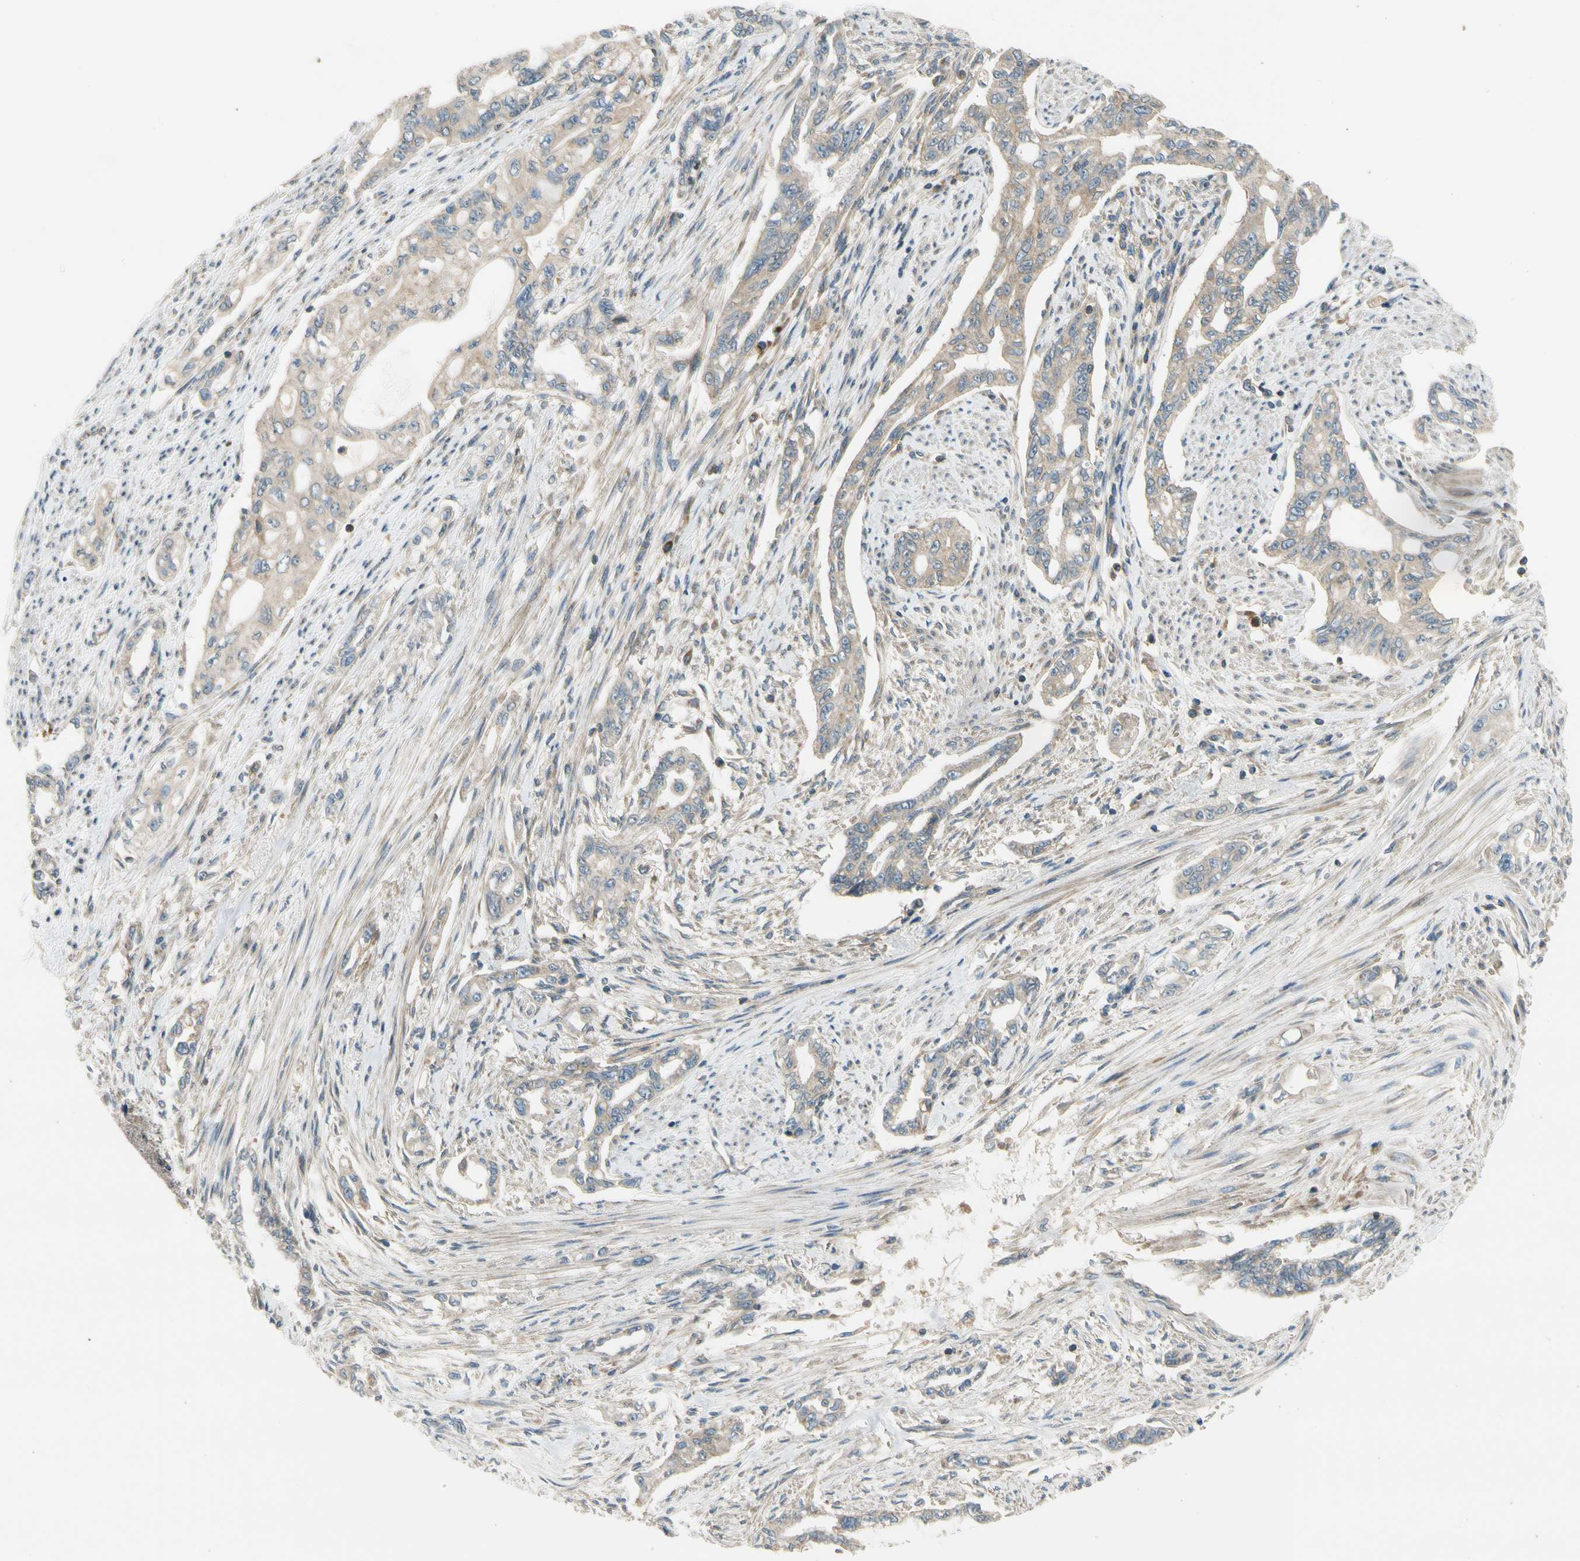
{"staining": {"intensity": "weak", "quantity": "25%-75%", "location": "cytoplasmic/membranous"}, "tissue": "pancreatic cancer", "cell_type": "Tumor cells", "image_type": "cancer", "snomed": [{"axis": "morphology", "description": "Normal tissue, NOS"}, {"axis": "topography", "description": "Pancreas"}], "caption": "Pancreatic cancer stained with DAB (3,3'-diaminobenzidine) immunohistochemistry (IHC) shows low levels of weak cytoplasmic/membranous expression in about 25%-75% of tumor cells. The staining was performed using DAB to visualize the protein expression in brown, while the nuclei were stained in blue with hematoxylin (Magnification: 20x).", "gene": "MST1R", "patient": {"sex": "male", "age": 42}}